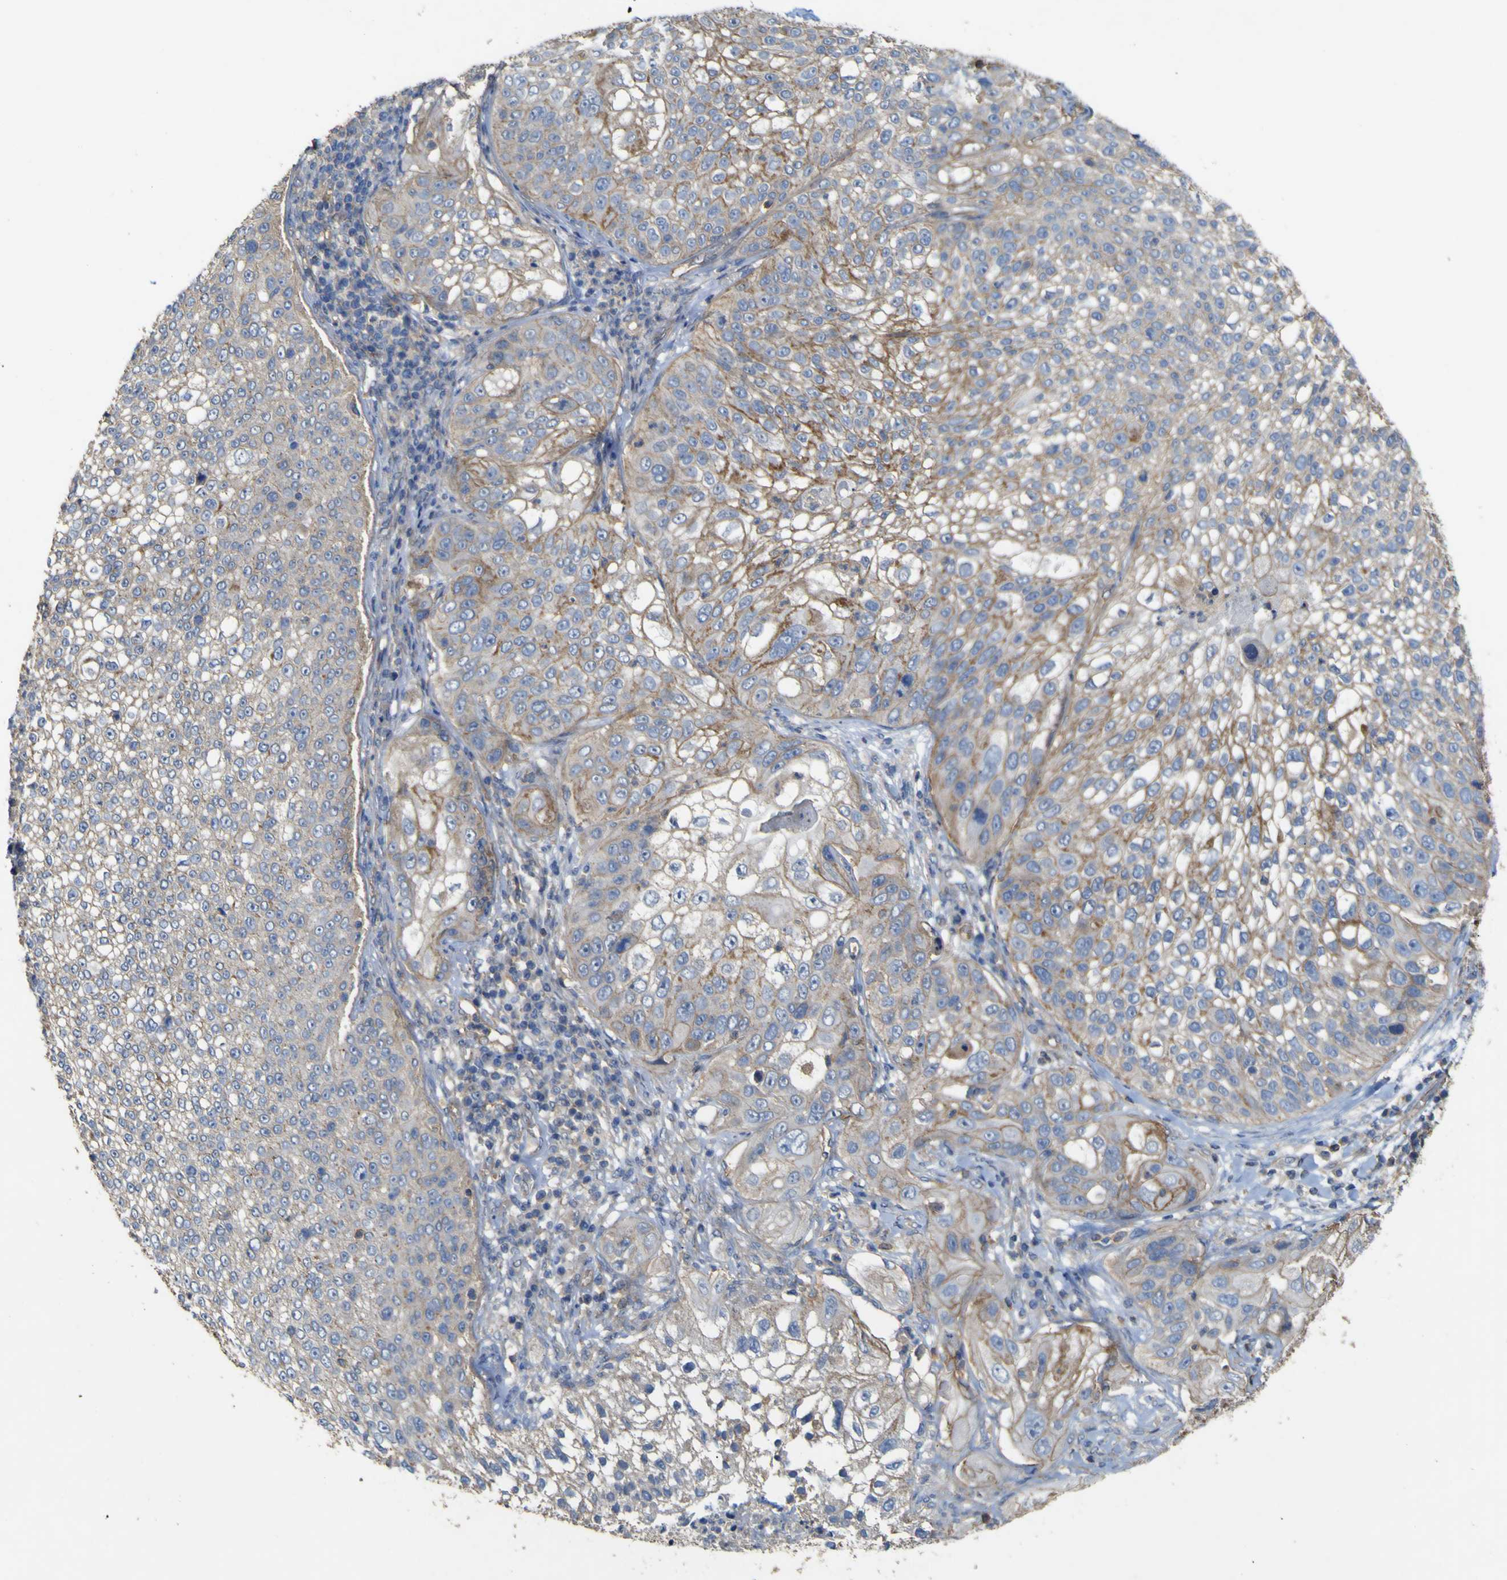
{"staining": {"intensity": "moderate", "quantity": "25%-75%", "location": "cytoplasmic/membranous"}, "tissue": "lung cancer", "cell_type": "Tumor cells", "image_type": "cancer", "snomed": [{"axis": "morphology", "description": "Inflammation, NOS"}, {"axis": "morphology", "description": "Squamous cell carcinoma, NOS"}, {"axis": "topography", "description": "Lymph node"}, {"axis": "topography", "description": "Soft tissue"}, {"axis": "topography", "description": "Lung"}], "caption": "An immunohistochemistry (IHC) photomicrograph of neoplastic tissue is shown. Protein staining in brown highlights moderate cytoplasmic/membranous positivity in squamous cell carcinoma (lung) within tumor cells.", "gene": "TNFSF15", "patient": {"sex": "male", "age": 66}}